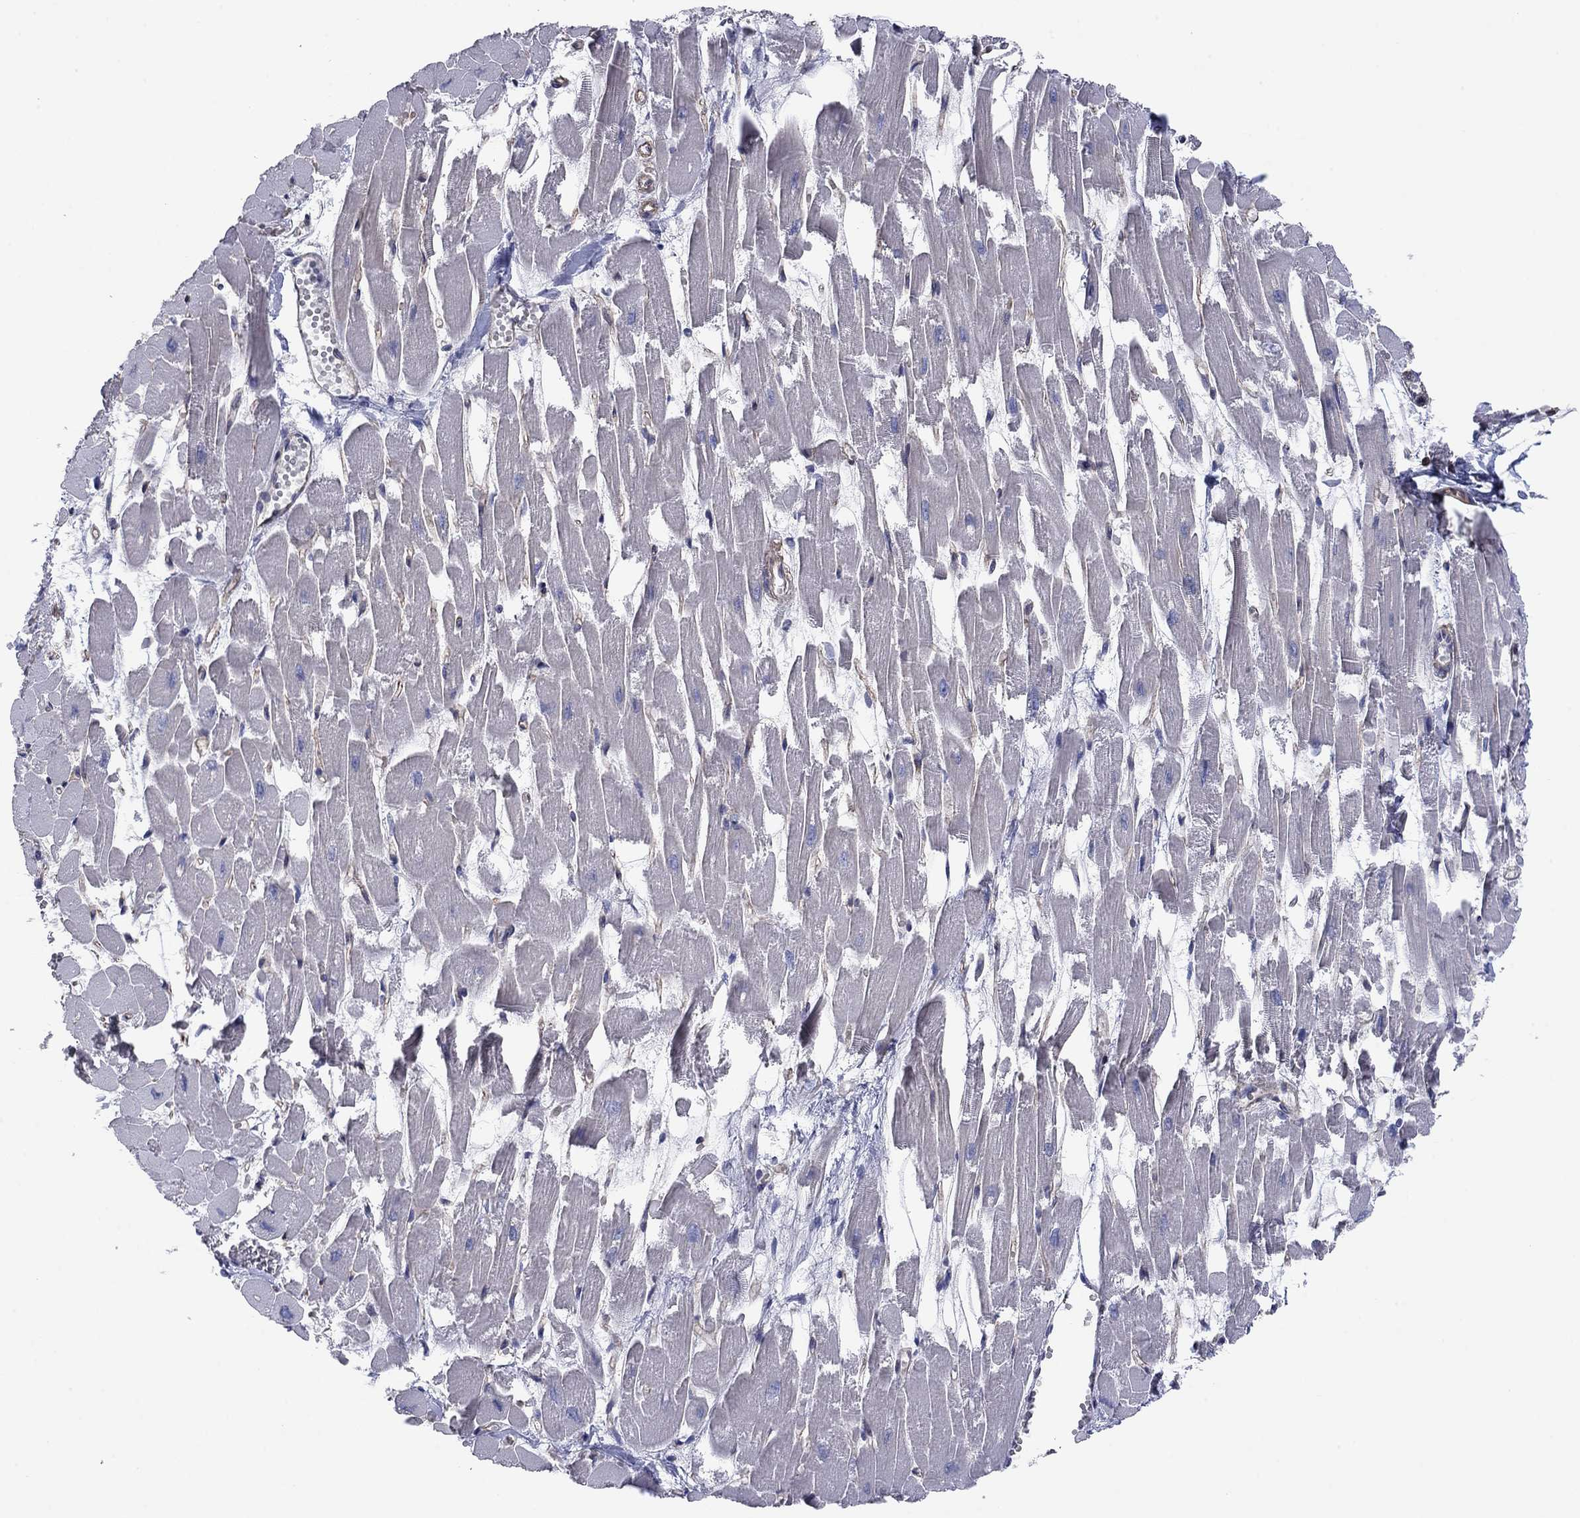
{"staining": {"intensity": "negative", "quantity": "none", "location": "none"}, "tissue": "heart muscle", "cell_type": "Cardiomyocytes", "image_type": "normal", "snomed": [{"axis": "morphology", "description": "Normal tissue, NOS"}, {"axis": "topography", "description": "Heart"}], "caption": "This histopathology image is of benign heart muscle stained with IHC to label a protein in brown with the nuclei are counter-stained blue. There is no positivity in cardiomyocytes.", "gene": "PSD4", "patient": {"sex": "female", "age": 52}}